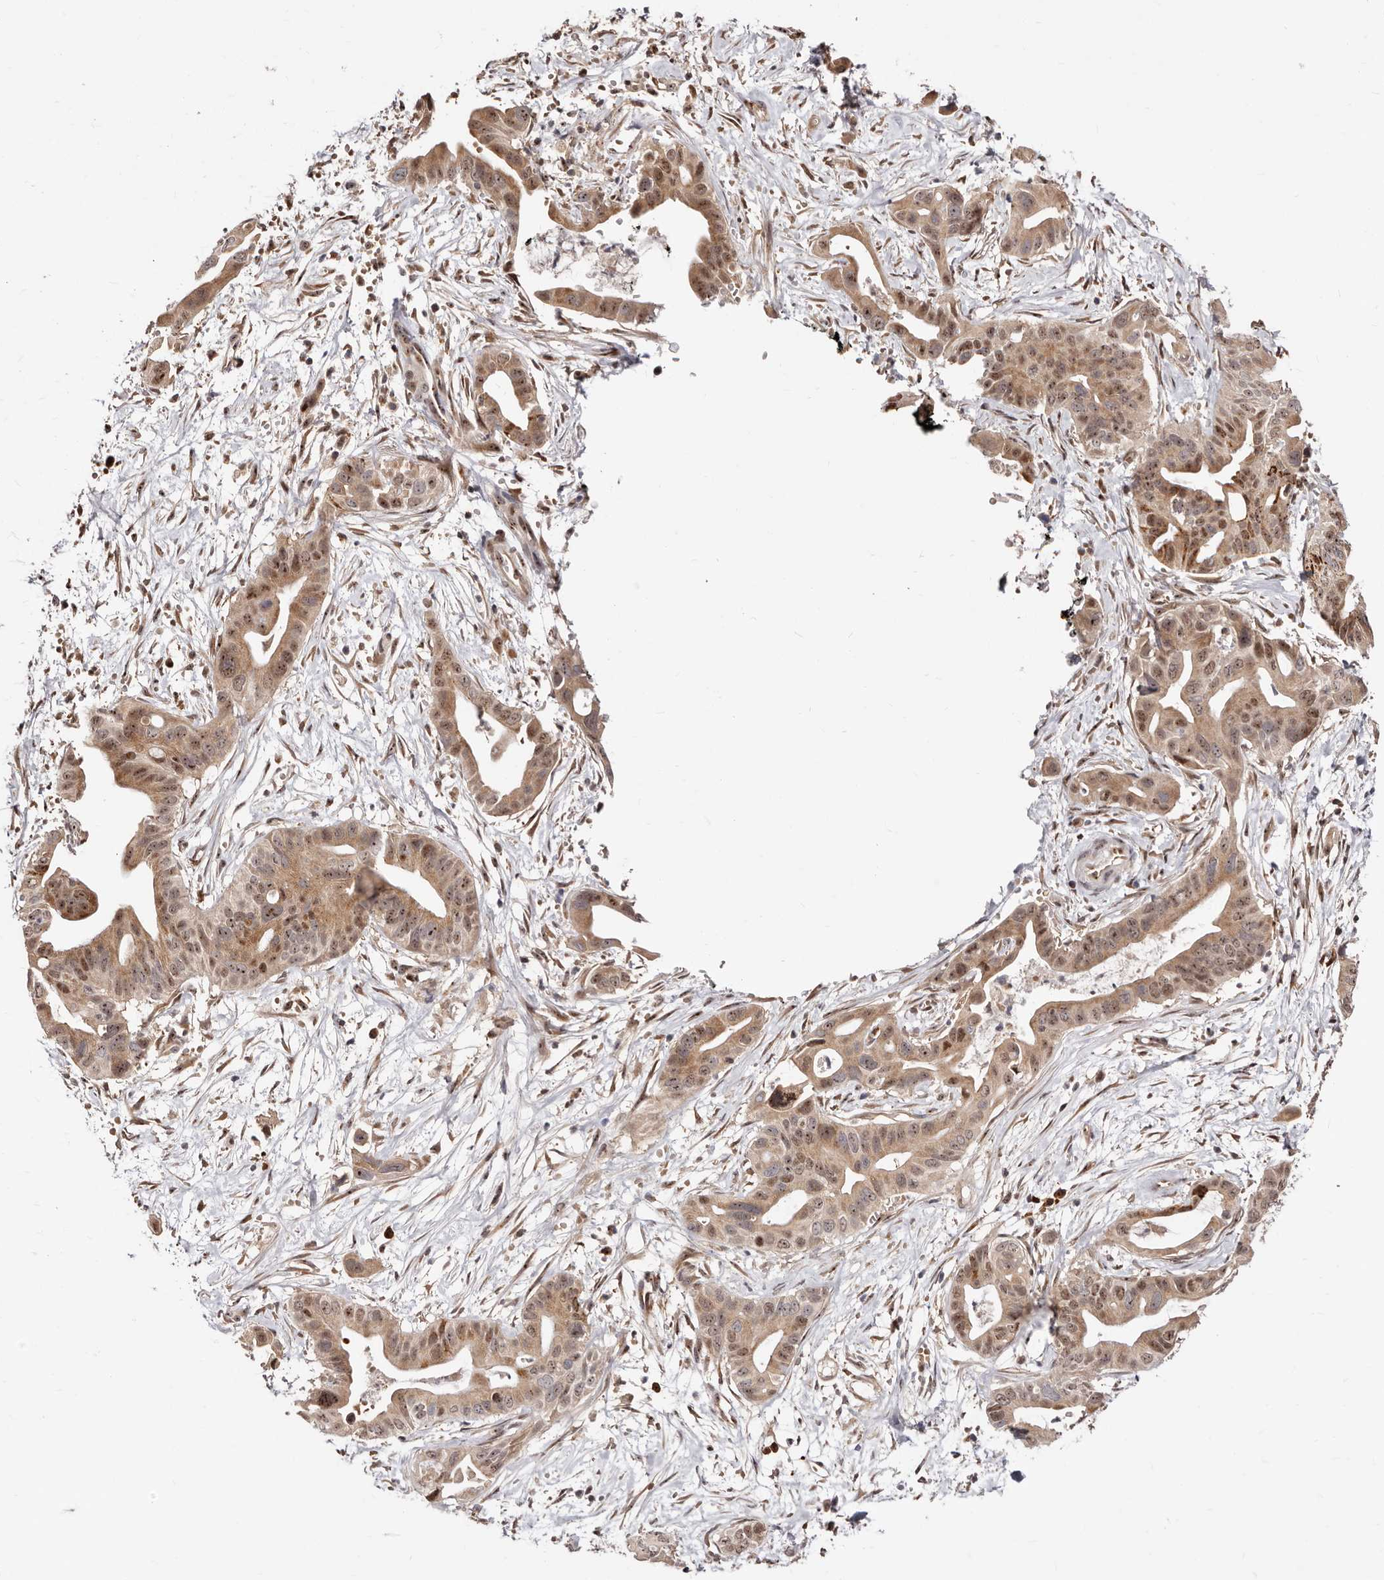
{"staining": {"intensity": "moderate", "quantity": ">75%", "location": "cytoplasmic/membranous,nuclear"}, "tissue": "pancreatic cancer", "cell_type": "Tumor cells", "image_type": "cancer", "snomed": [{"axis": "morphology", "description": "Adenocarcinoma, NOS"}, {"axis": "topography", "description": "Pancreas"}], "caption": "Moderate cytoplasmic/membranous and nuclear positivity is seen in approximately >75% of tumor cells in adenocarcinoma (pancreatic).", "gene": "APOL6", "patient": {"sex": "male", "age": 66}}